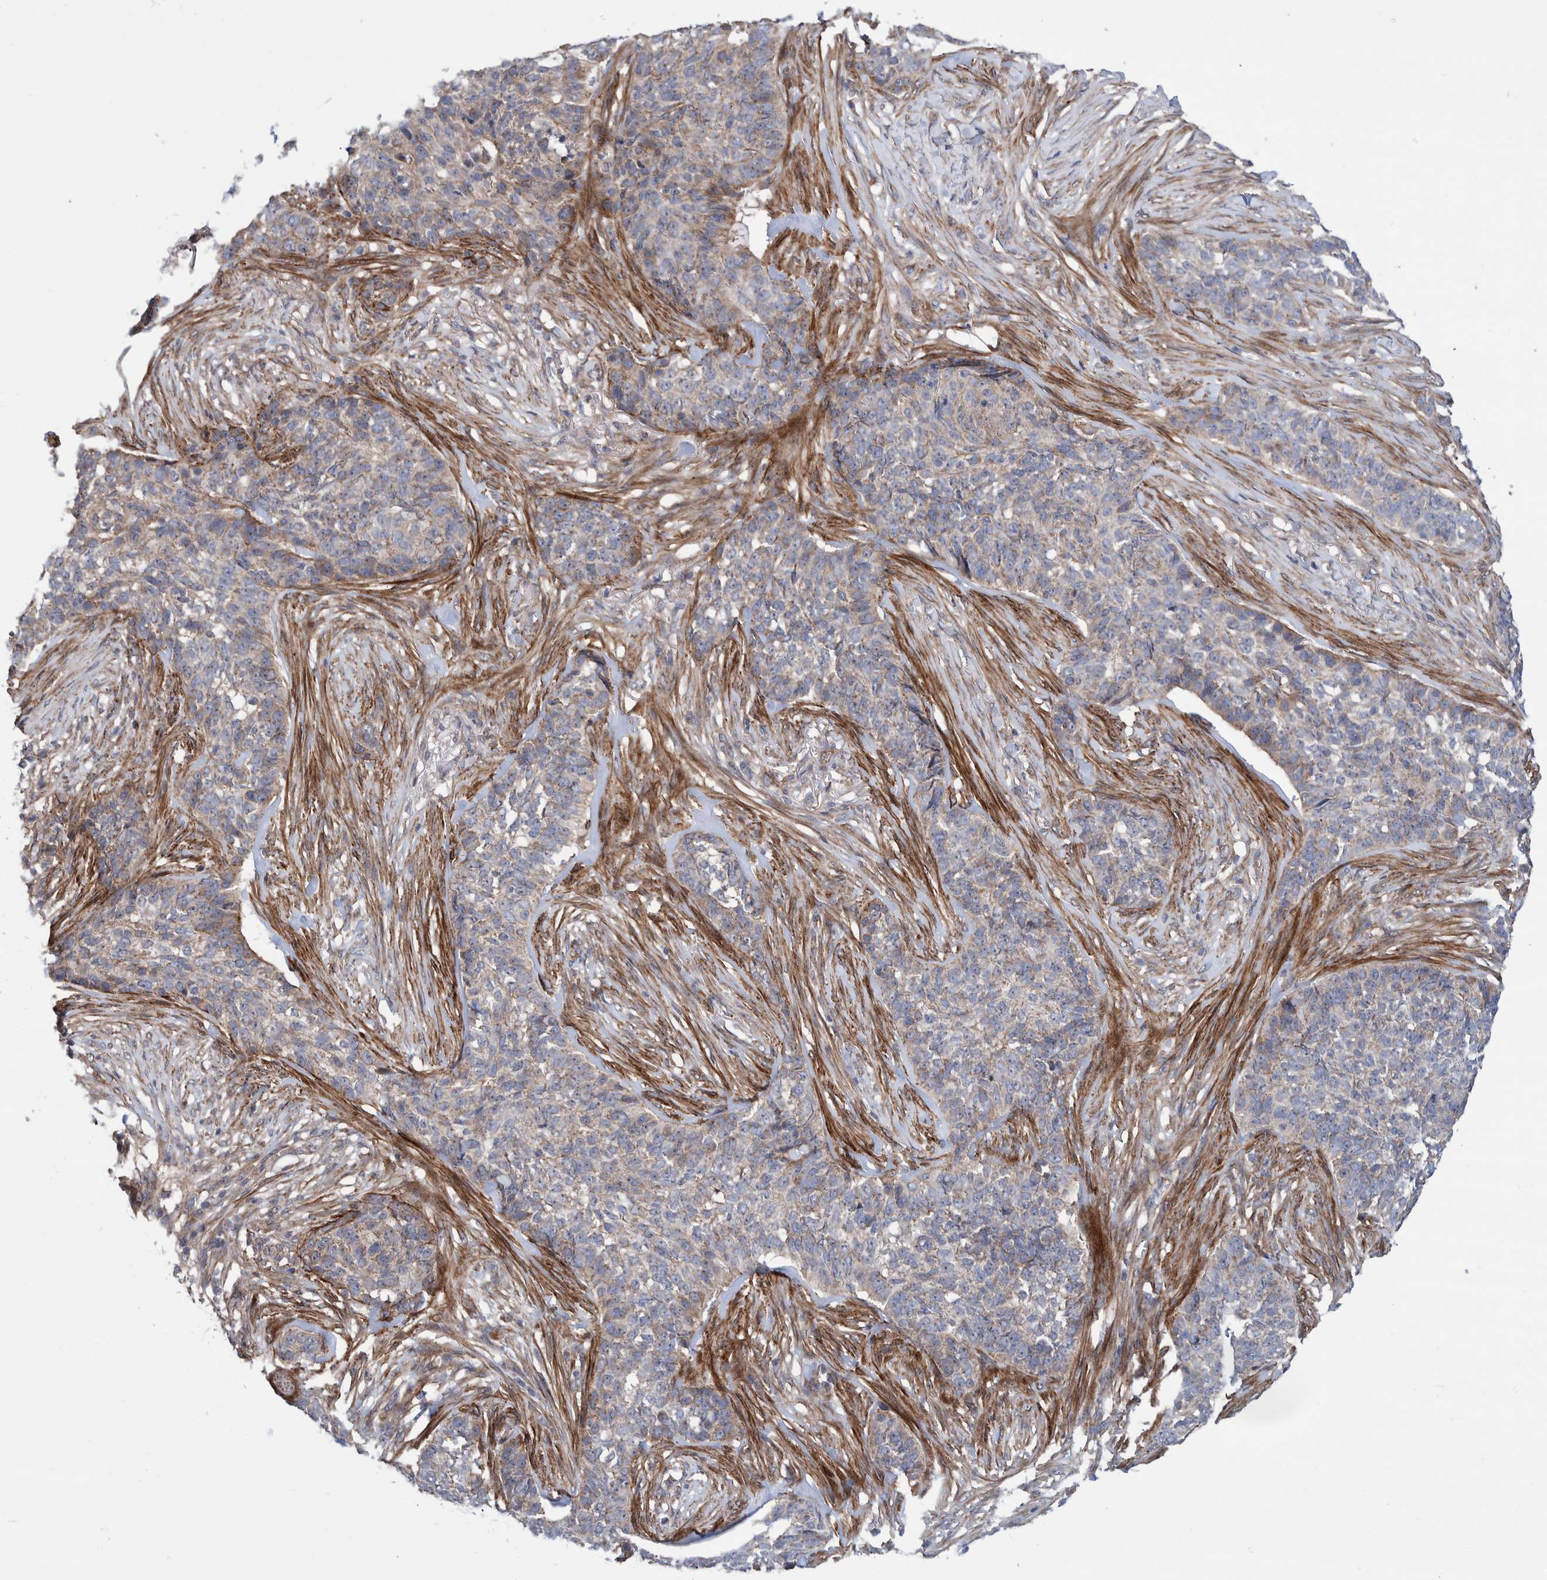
{"staining": {"intensity": "weak", "quantity": "<25%", "location": "cytoplasmic/membranous"}, "tissue": "skin cancer", "cell_type": "Tumor cells", "image_type": "cancer", "snomed": [{"axis": "morphology", "description": "Basal cell carcinoma"}, {"axis": "topography", "description": "Skin"}], "caption": "IHC photomicrograph of skin cancer (basal cell carcinoma) stained for a protein (brown), which shows no expression in tumor cells.", "gene": "SLC25A10", "patient": {"sex": "male", "age": 85}}